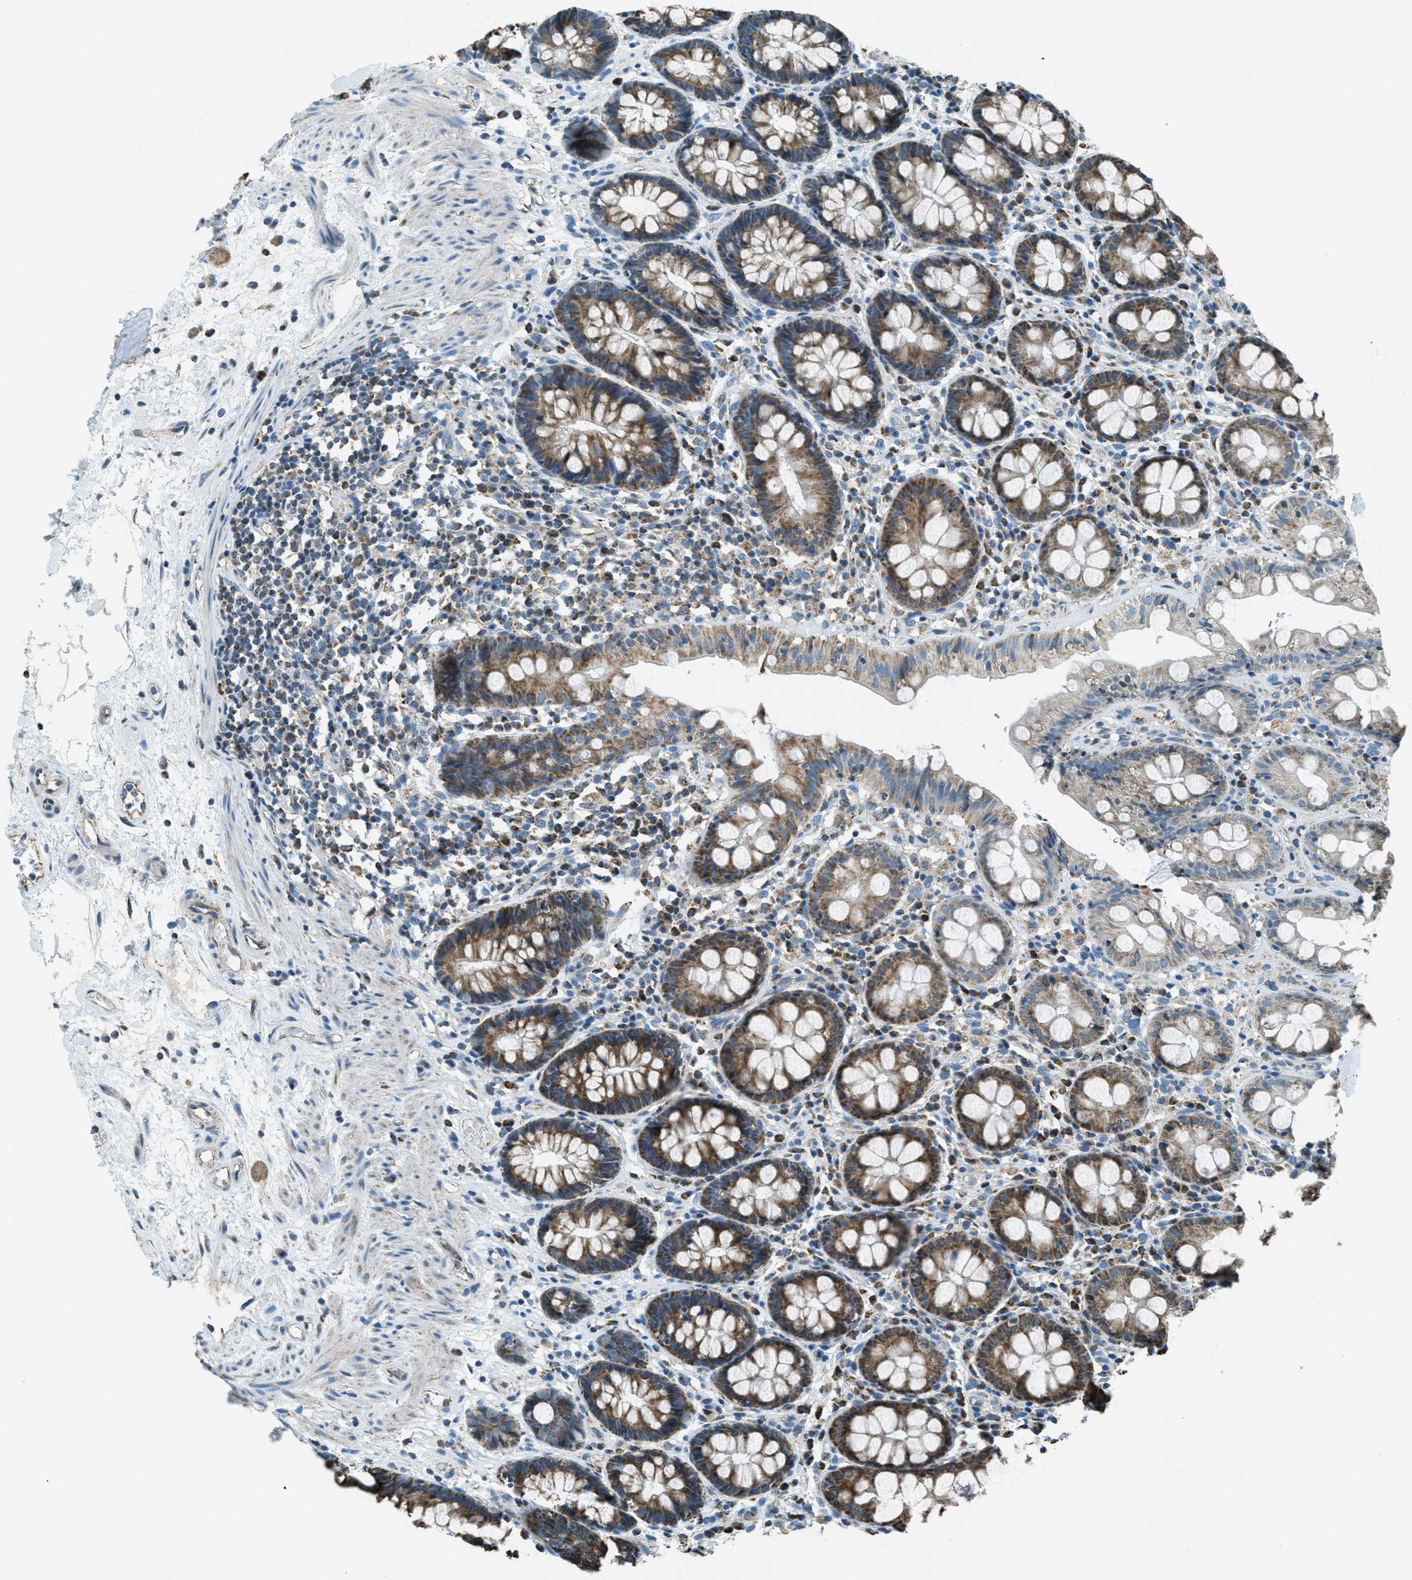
{"staining": {"intensity": "moderate", "quantity": ">75%", "location": "cytoplasmic/membranous"}, "tissue": "rectum", "cell_type": "Glandular cells", "image_type": "normal", "snomed": [{"axis": "morphology", "description": "Normal tissue, NOS"}, {"axis": "topography", "description": "Rectum"}], "caption": "Moderate cytoplasmic/membranous expression is identified in about >75% of glandular cells in unremarkable rectum. (Brightfield microscopy of DAB IHC at high magnification).", "gene": "CHST15", "patient": {"sex": "male", "age": 64}}